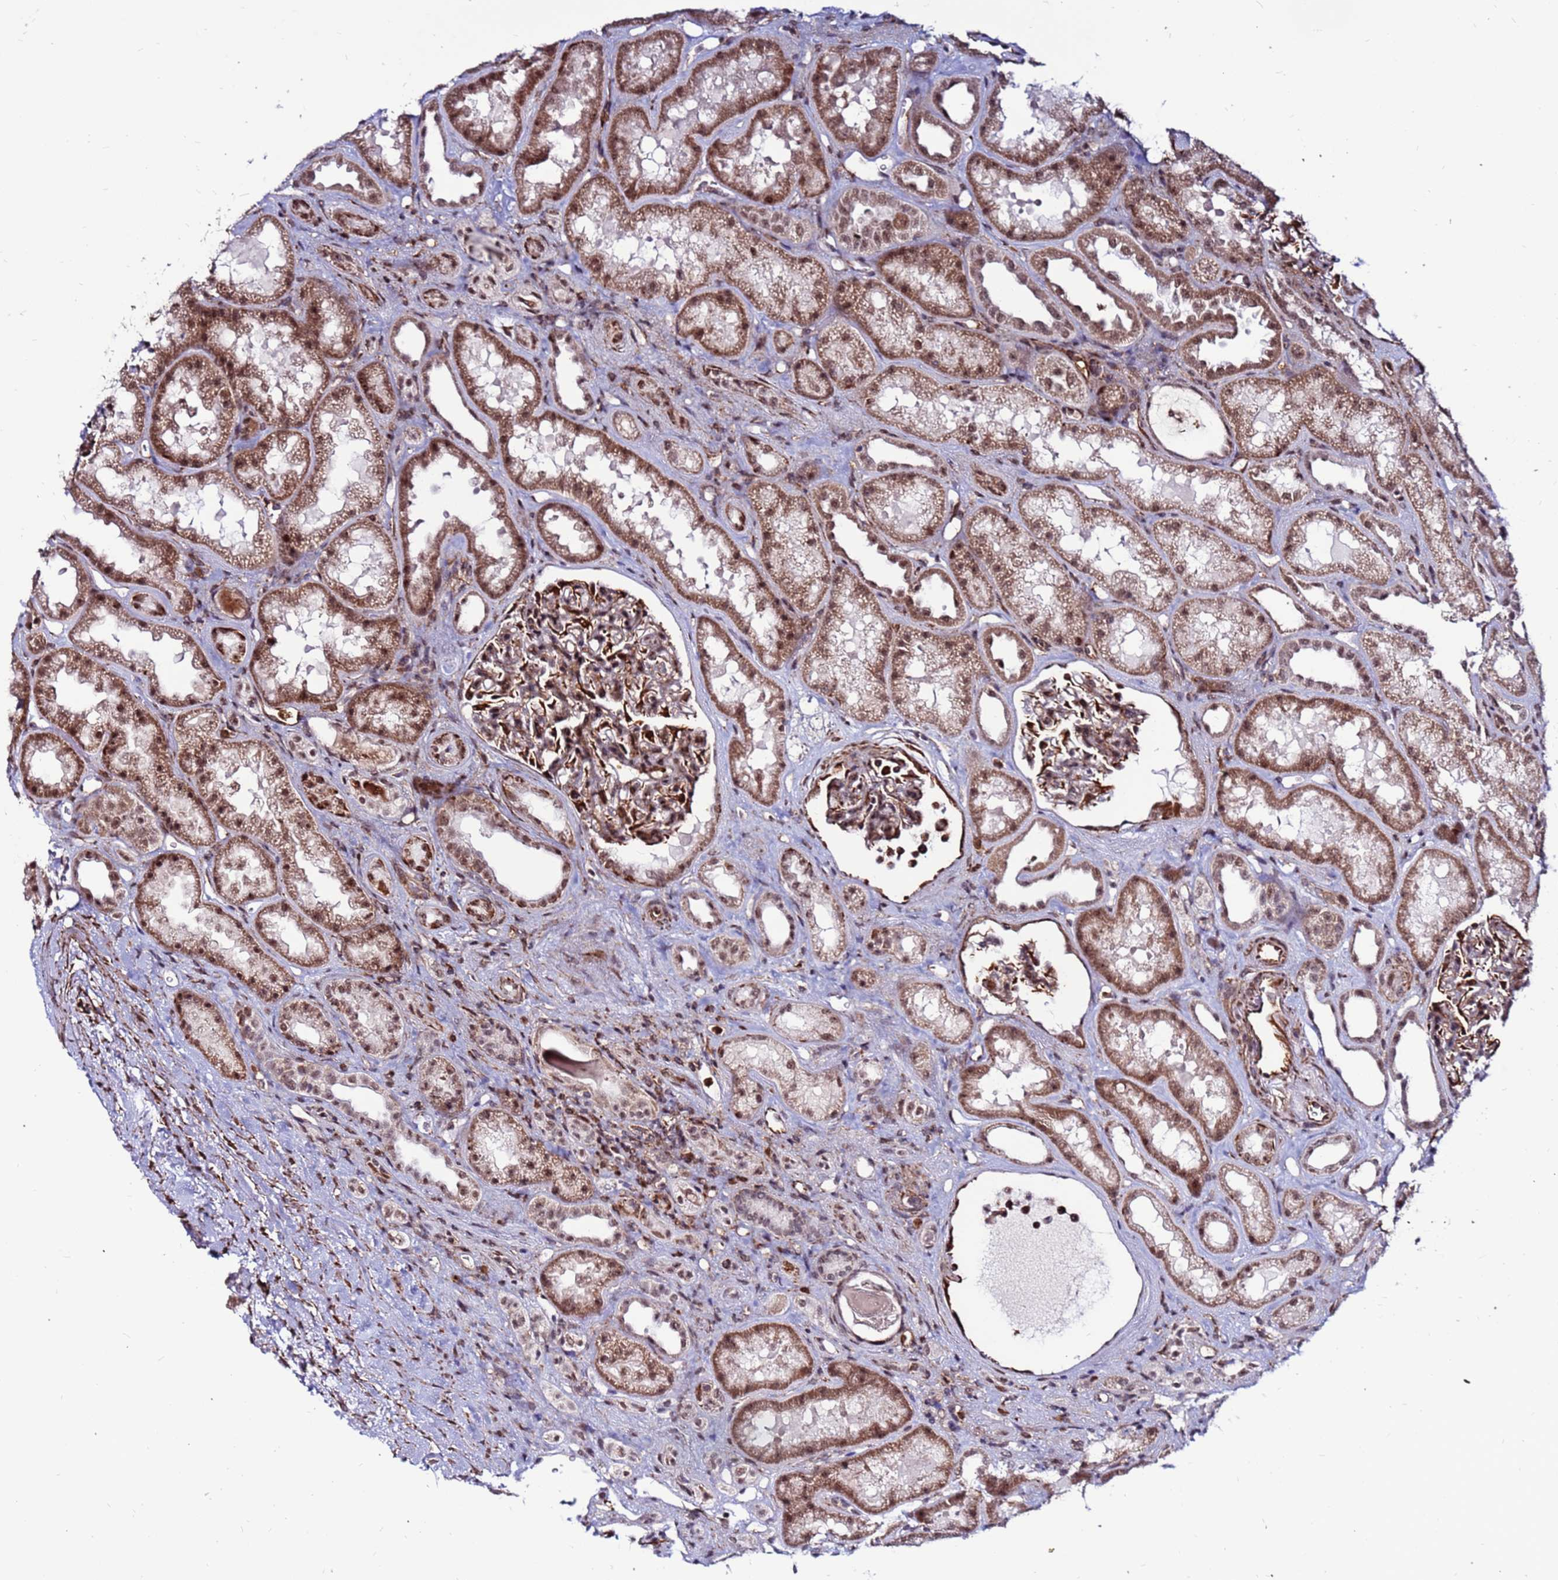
{"staining": {"intensity": "moderate", "quantity": ">75%", "location": "cytoplasmic/membranous,nuclear"}, "tissue": "kidney", "cell_type": "Cells in glomeruli", "image_type": "normal", "snomed": [{"axis": "morphology", "description": "Normal tissue, NOS"}, {"axis": "topography", "description": "Kidney"}], "caption": "Moderate cytoplasmic/membranous,nuclear staining for a protein is identified in approximately >75% of cells in glomeruli of unremarkable kidney using IHC.", "gene": "CLK3", "patient": {"sex": "male", "age": 61}}